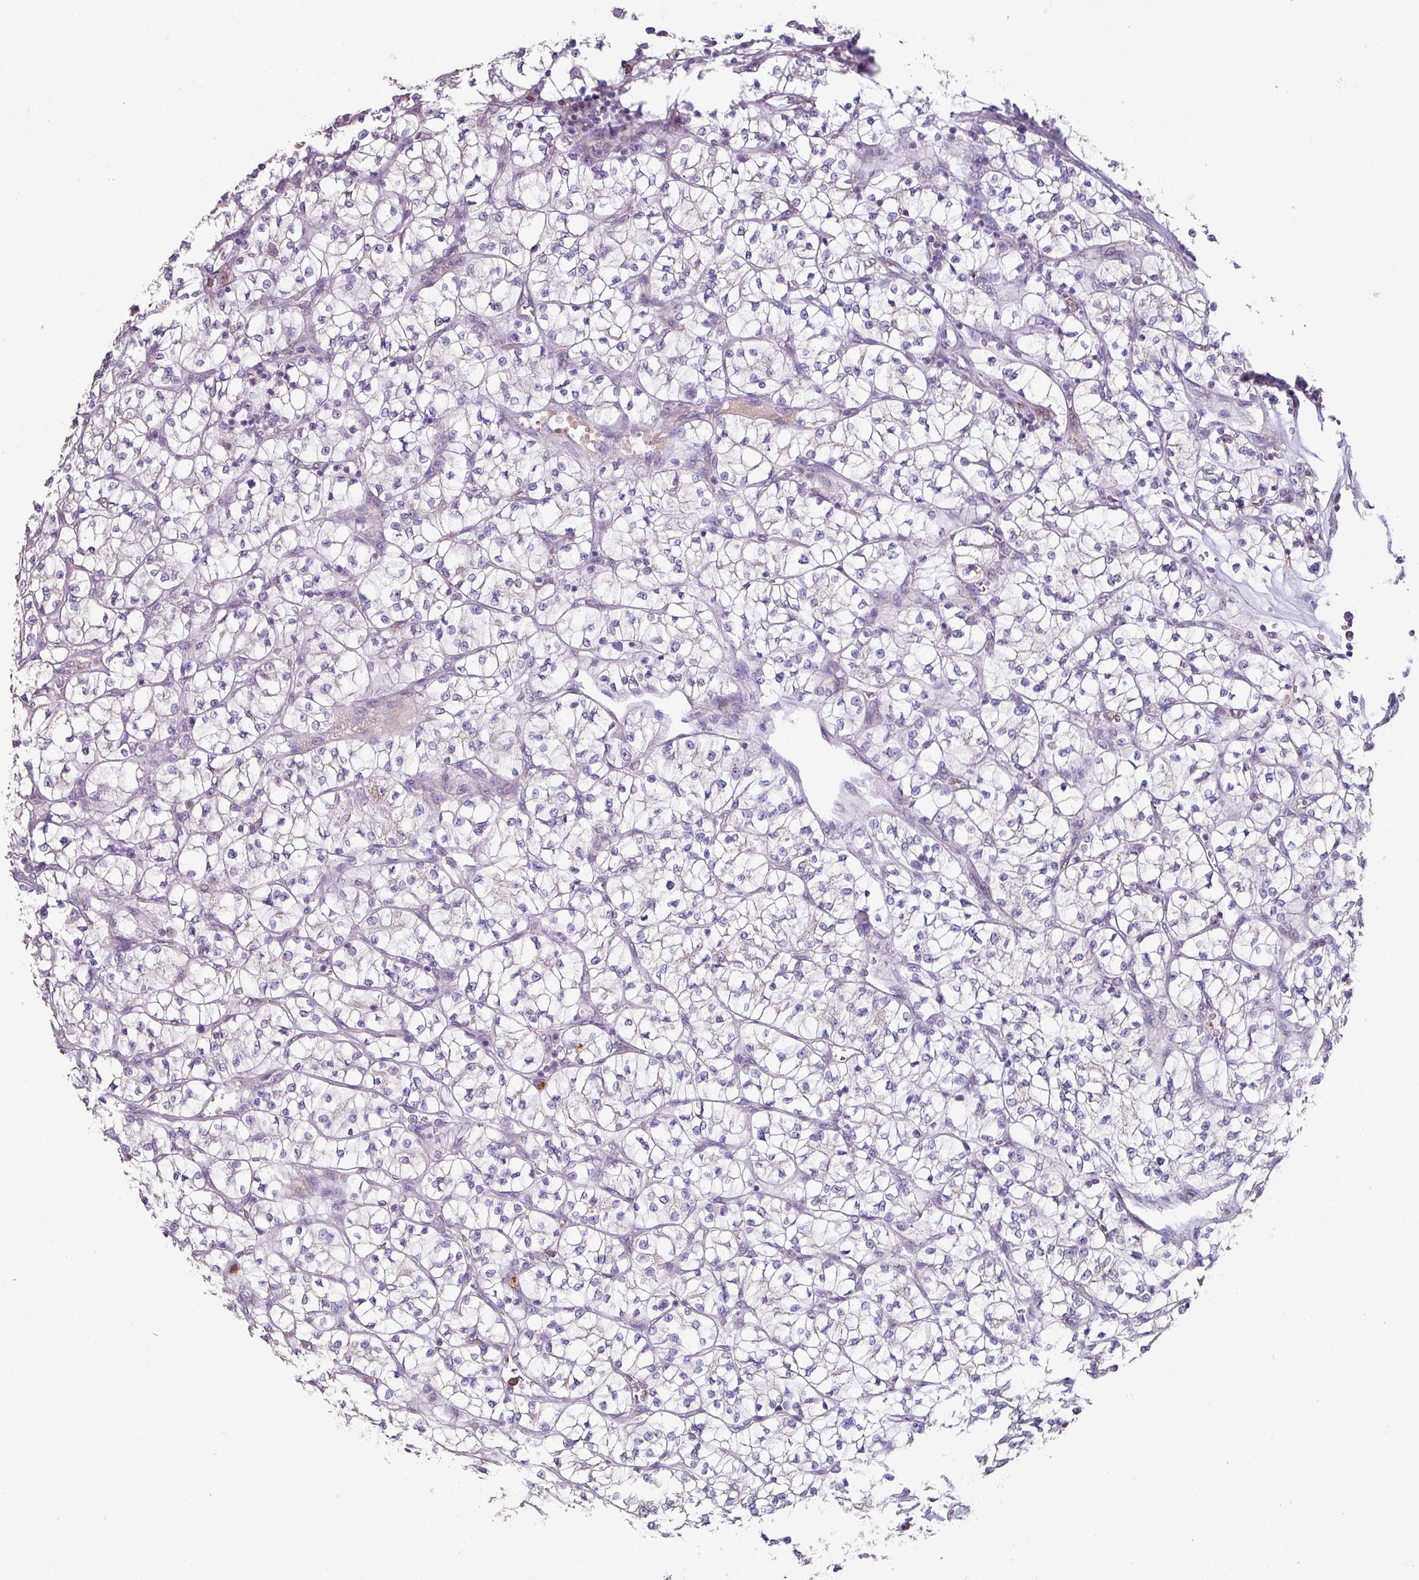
{"staining": {"intensity": "negative", "quantity": "none", "location": "none"}, "tissue": "renal cancer", "cell_type": "Tumor cells", "image_type": "cancer", "snomed": [{"axis": "morphology", "description": "Adenocarcinoma, NOS"}, {"axis": "topography", "description": "Kidney"}], "caption": "There is no significant staining in tumor cells of renal cancer.", "gene": "MAGEC3", "patient": {"sex": "female", "age": 64}}